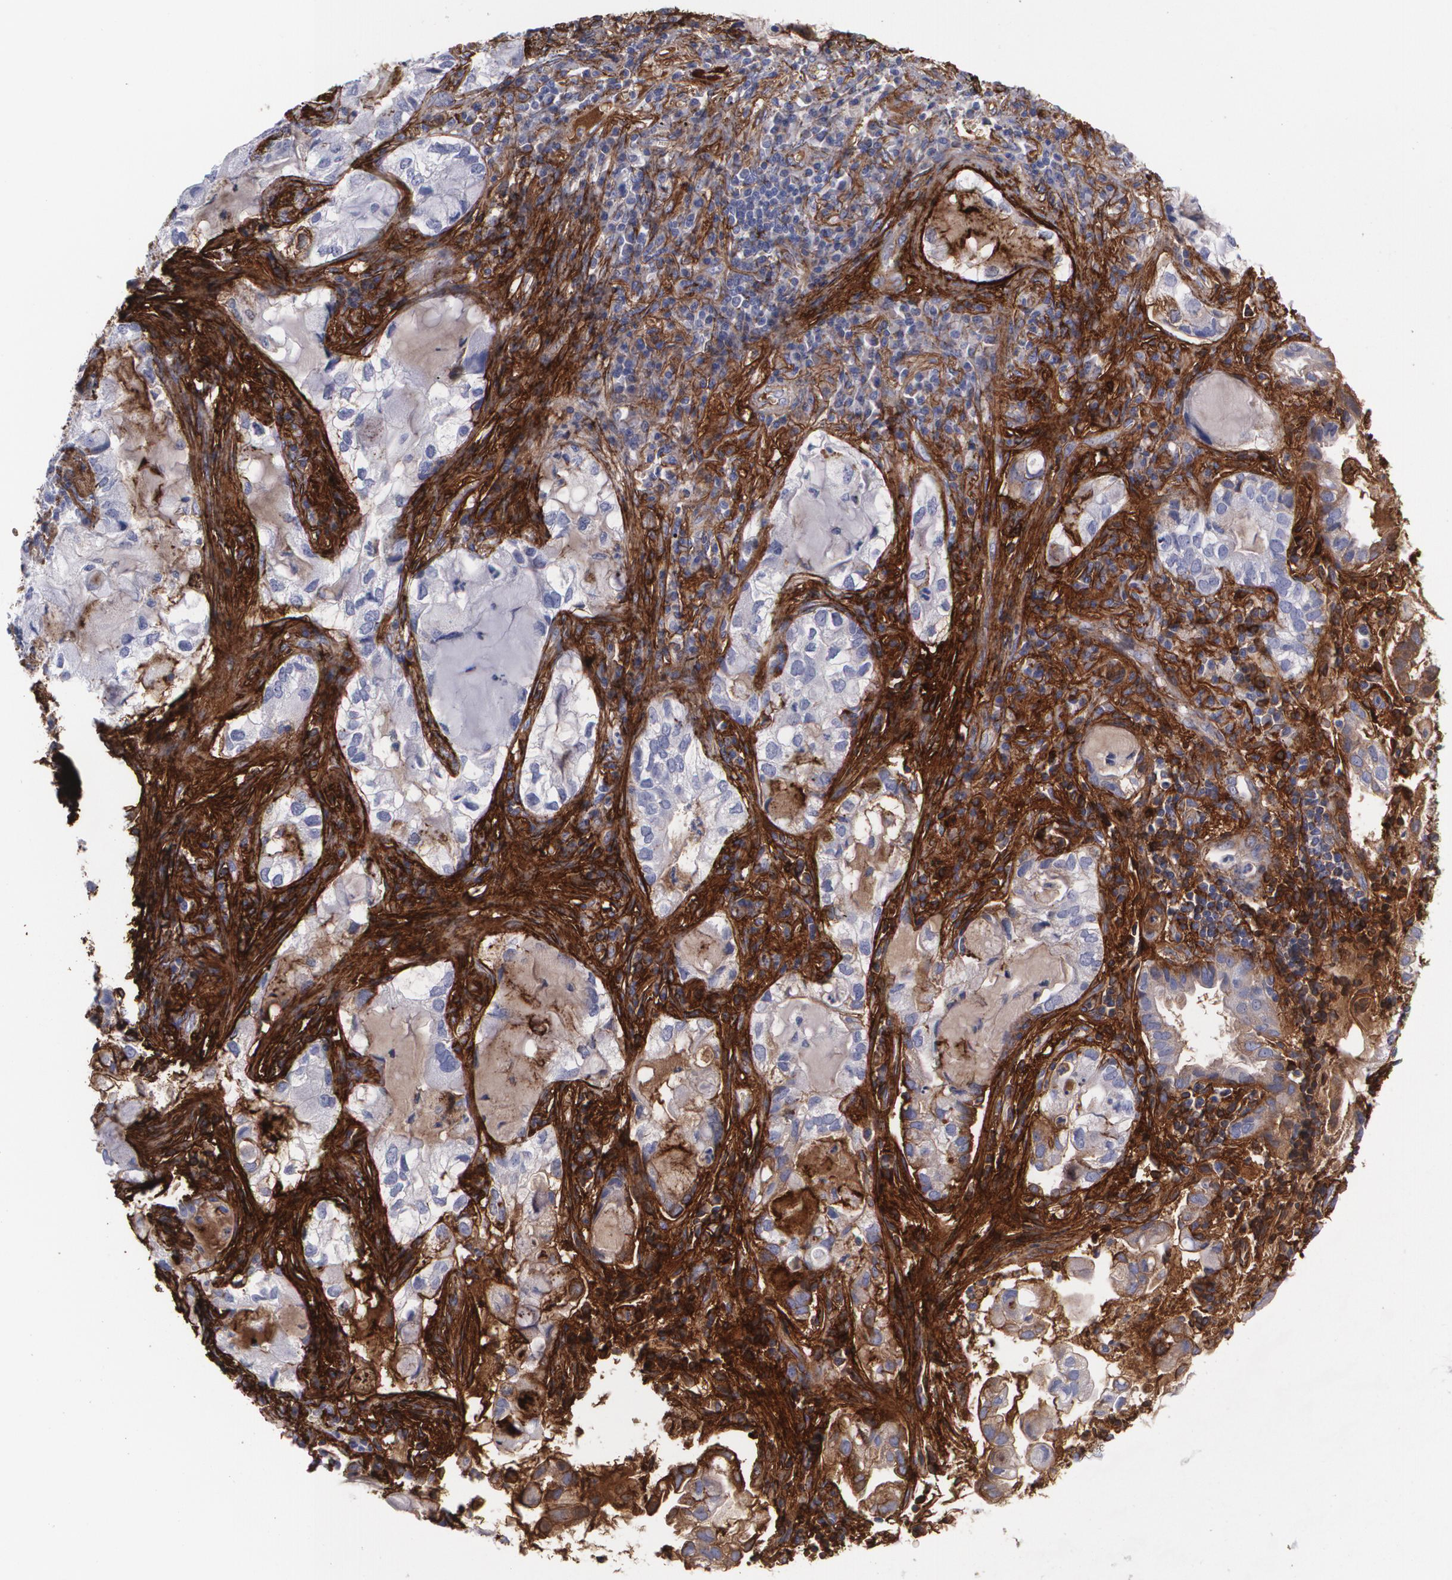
{"staining": {"intensity": "weak", "quantity": "<25%", "location": "cytoplasmic/membranous"}, "tissue": "lung cancer", "cell_type": "Tumor cells", "image_type": "cancer", "snomed": [{"axis": "morphology", "description": "Adenocarcinoma, NOS"}, {"axis": "topography", "description": "Lung"}], "caption": "This image is of adenocarcinoma (lung) stained with immunohistochemistry to label a protein in brown with the nuclei are counter-stained blue. There is no staining in tumor cells.", "gene": "FBLN1", "patient": {"sex": "female", "age": 50}}